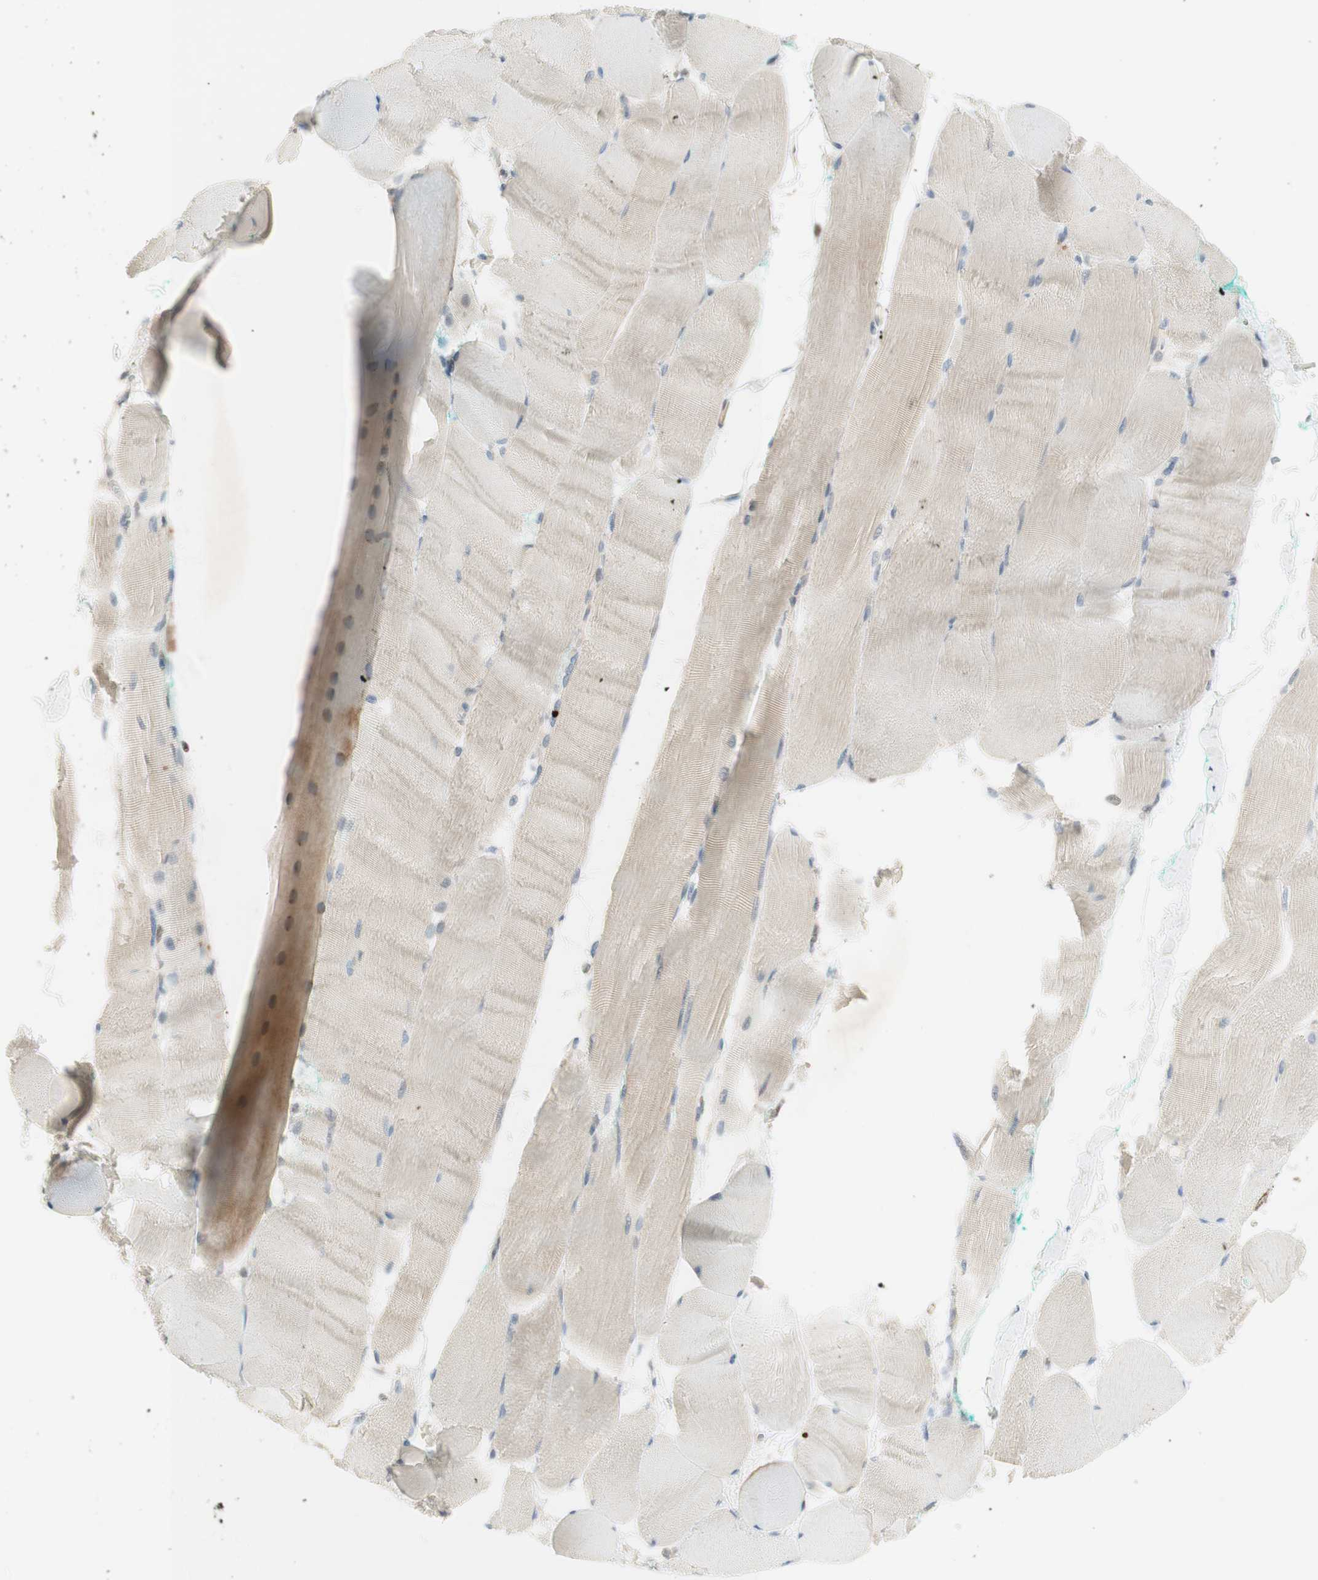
{"staining": {"intensity": "weak", "quantity": "<25%", "location": "cytoplasmic/membranous"}, "tissue": "skeletal muscle", "cell_type": "Myocytes", "image_type": "normal", "snomed": [{"axis": "morphology", "description": "Normal tissue, NOS"}, {"axis": "morphology", "description": "Squamous cell carcinoma, NOS"}, {"axis": "topography", "description": "Skeletal muscle"}], "caption": "DAB immunohistochemical staining of benign skeletal muscle exhibits no significant expression in myocytes. Nuclei are stained in blue.", "gene": "RFNG", "patient": {"sex": "male", "age": 51}}